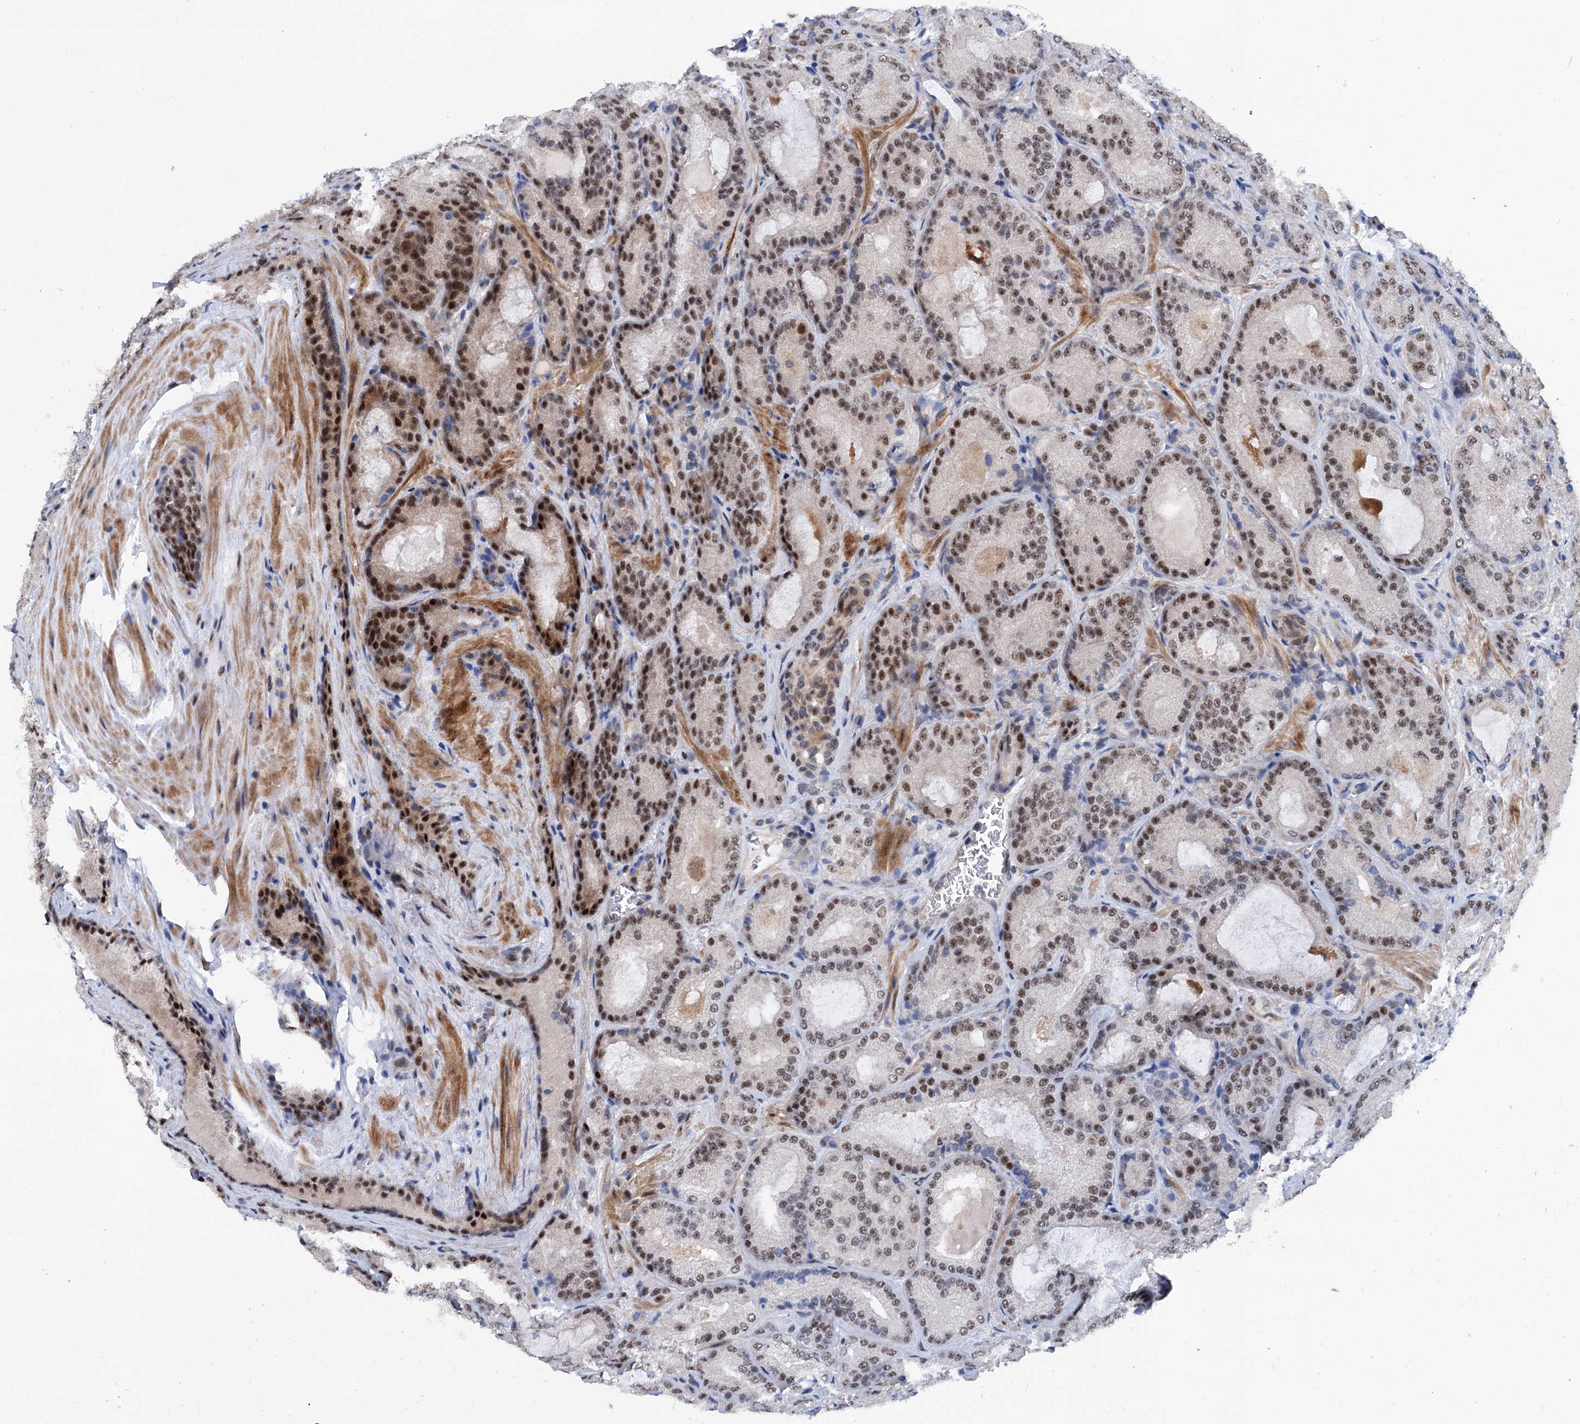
{"staining": {"intensity": "moderate", "quantity": "25%-75%", "location": "nuclear"}, "tissue": "prostate cancer", "cell_type": "Tumor cells", "image_type": "cancer", "snomed": [{"axis": "morphology", "description": "Adenocarcinoma, Low grade"}, {"axis": "topography", "description": "Prostate"}], "caption": "Protein expression analysis of prostate cancer (adenocarcinoma (low-grade)) demonstrates moderate nuclear positivity in approximately 25%-75% of tumor cells.", "gene": "PHF8", "patient": {"sex": "male", "age": 74}}